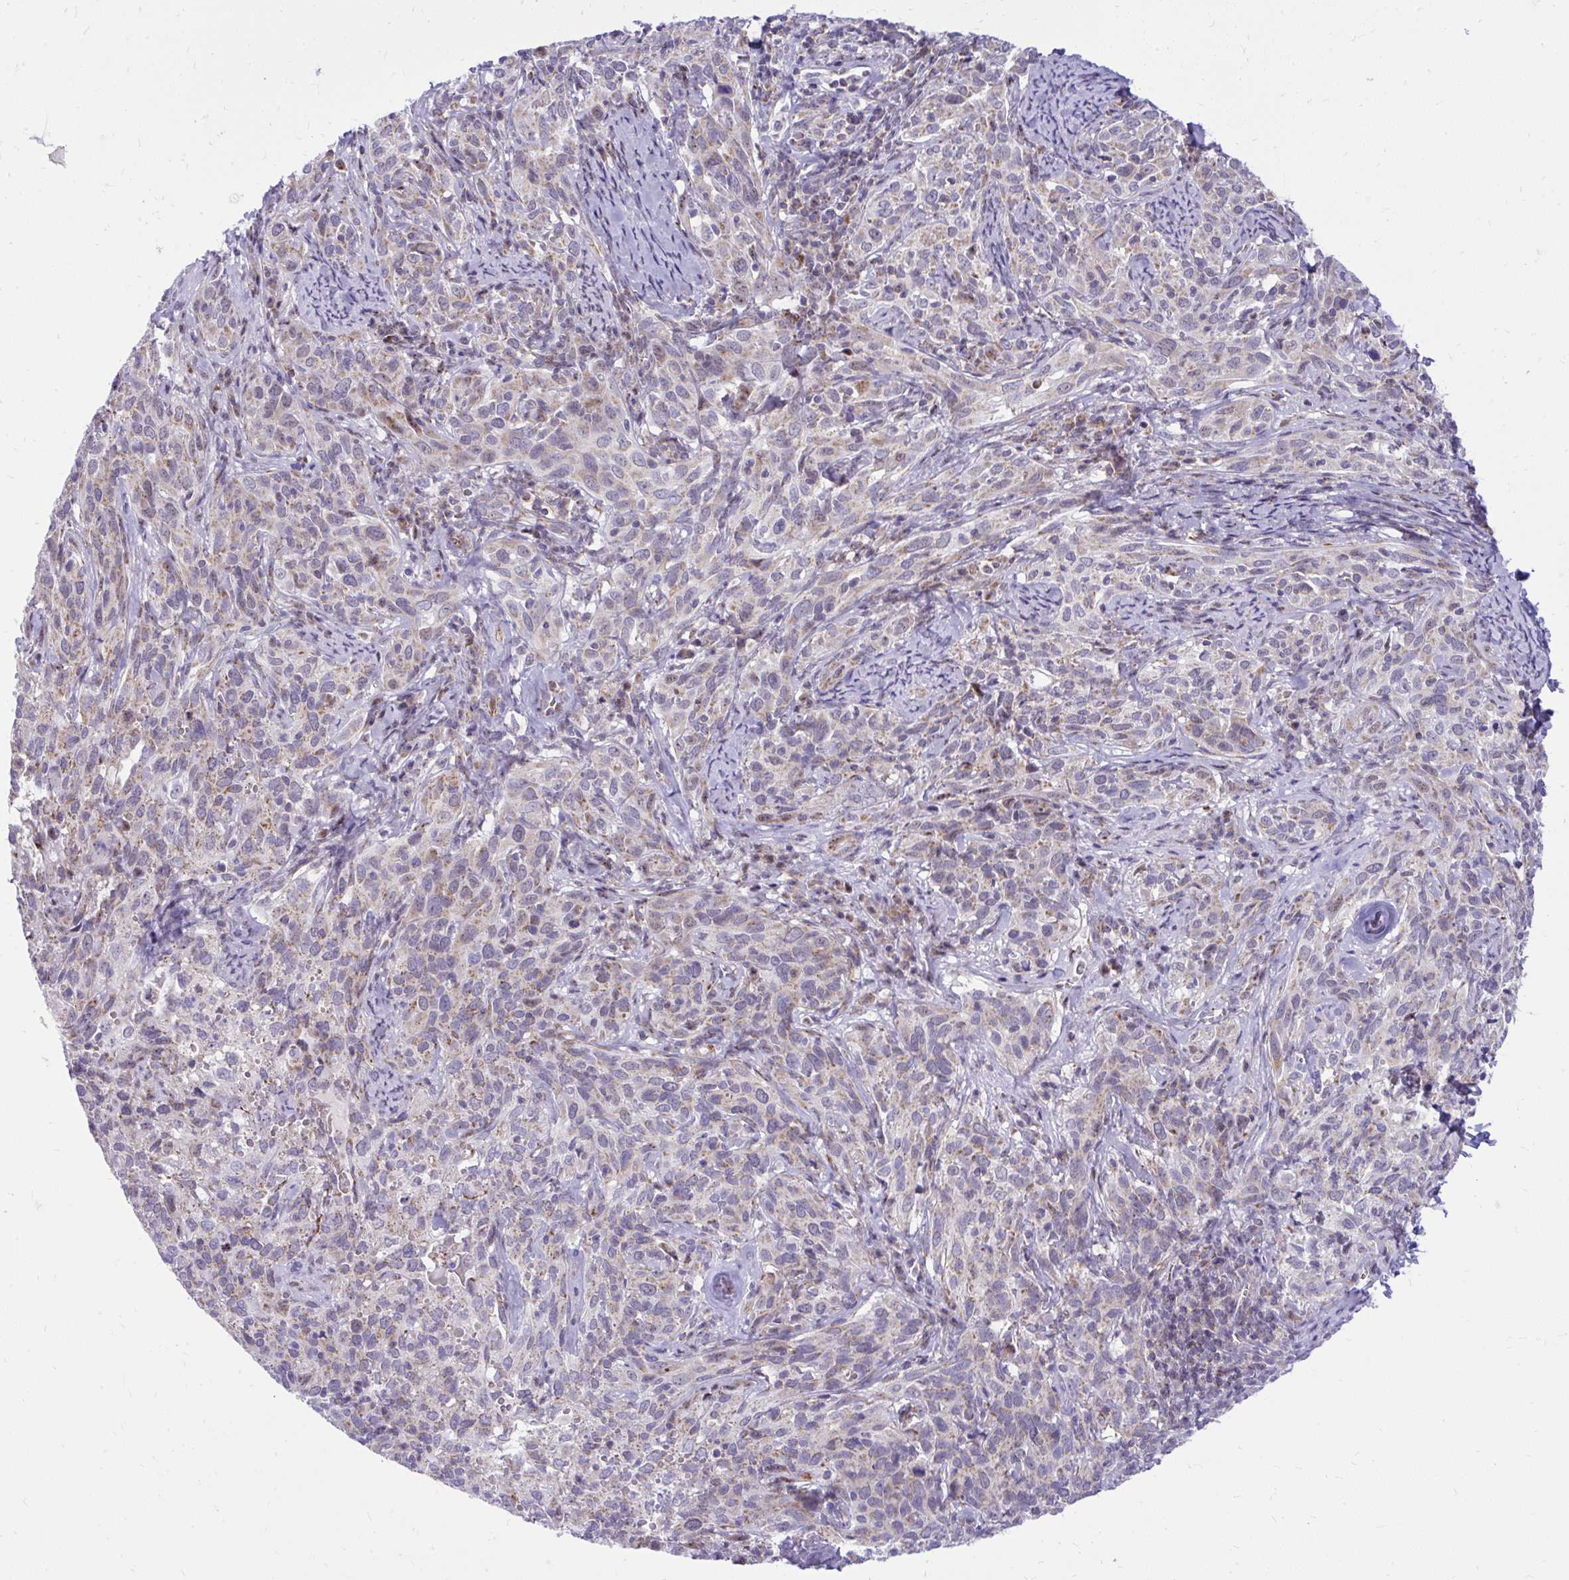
{"staining": {"intensity": "weak", "quantity": "<25%", "location": "cytoplasmic/membranous"}, "tissue": "cervical cancer", "cell_type": "Tumor cells", "image_type": "cancer", "snomed": [{"axis": "morphology", "description": "Squamous cell carcinoma, NOS"}, {"axis": "topography", "description": "Cervix"}], "caption": "Human squamous cell carcinoma (cervical) stained for a protein using immunohistochemistry (IHC) displays no staining in tumor cells.", "gene": "GPRIN3", "patient": {"sex": "female", "age": 51}}